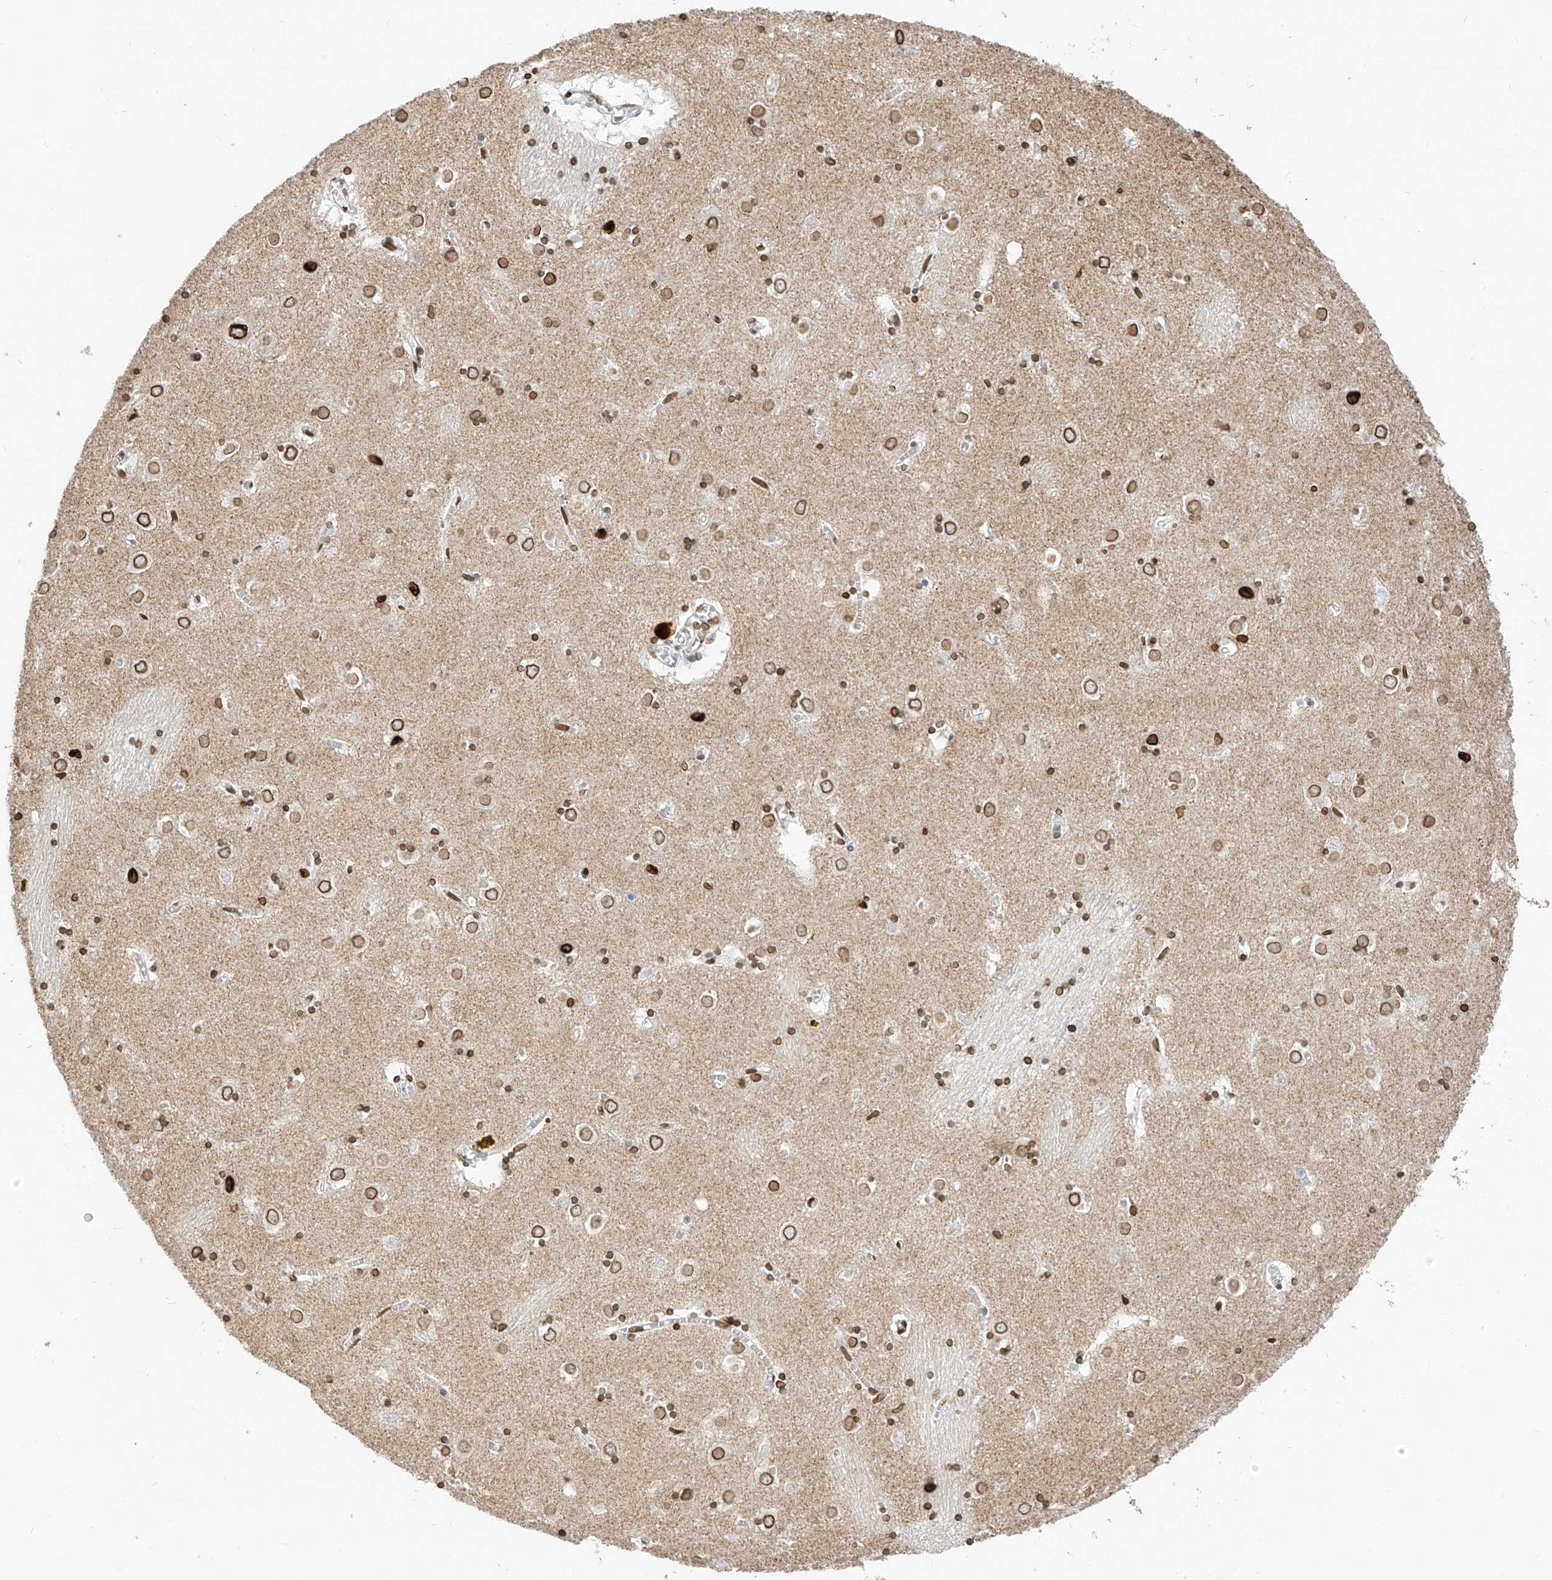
{"staining": {"intensity": "strong", "quantity": ">75%", "location": "cytoplasmic/membranous,nuclear"}, "tissue": "caudate", "cell_type": "Glial cells", "image_type": "normal", "snomed": [{"axis": "morphology", "description": "Normal tissue, NOS"}, {"axis": "topography", "description": "Lateral ventricle wall"}], "caption": "Caudate stained with a brown dye displays strong cytoplasmic/membranous,nuclear positive positivity in approximately >75% of glial cells.", "gene": "SAMD15", "patient": {"sex": "male", "age": 70}}